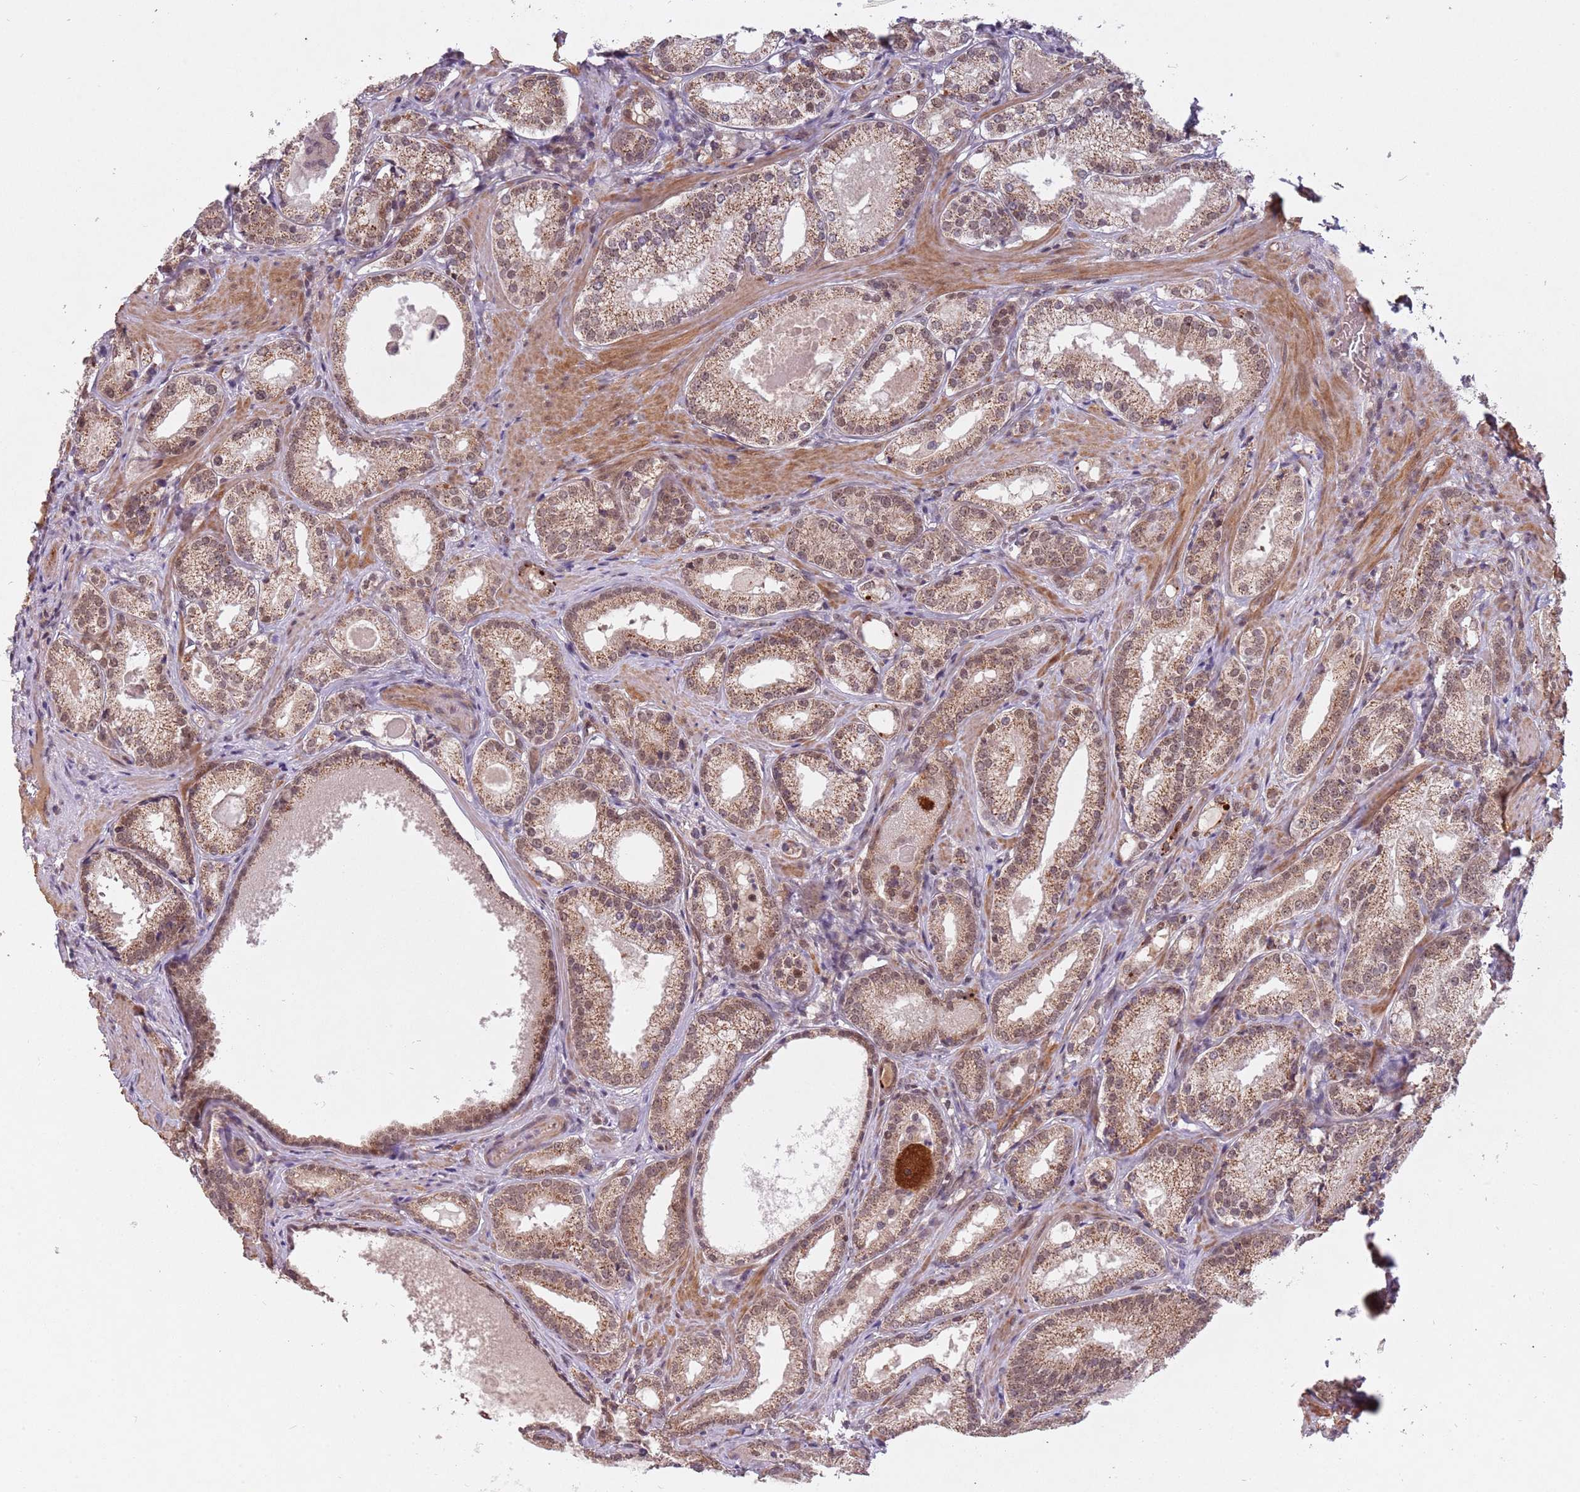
{"staining": {"intensity": "moderate", "quantity": ">75%", "location": "cytoplasmic/membranous,nuclear"}, "tissue": "prostate cancer", "cell_type": "Tumor cells", "image_type": "cancer", "snomed": [{"axis": "morphology", "description": "Adenocarcinoma, Low grade"}, {"axis": "topography", "description": "Prostate"}], "caption": "Prostate adenocarcinoma (low-grade) stained with DAB (3,3'-diaminobenzidine) IHC exhibits medium levels of moderate cytoplasmic/membranous and nuclear positivity in about >75% of tumor cells.", "gene": "SUDS3", "patient": {"sex": "male", "age": 57}}